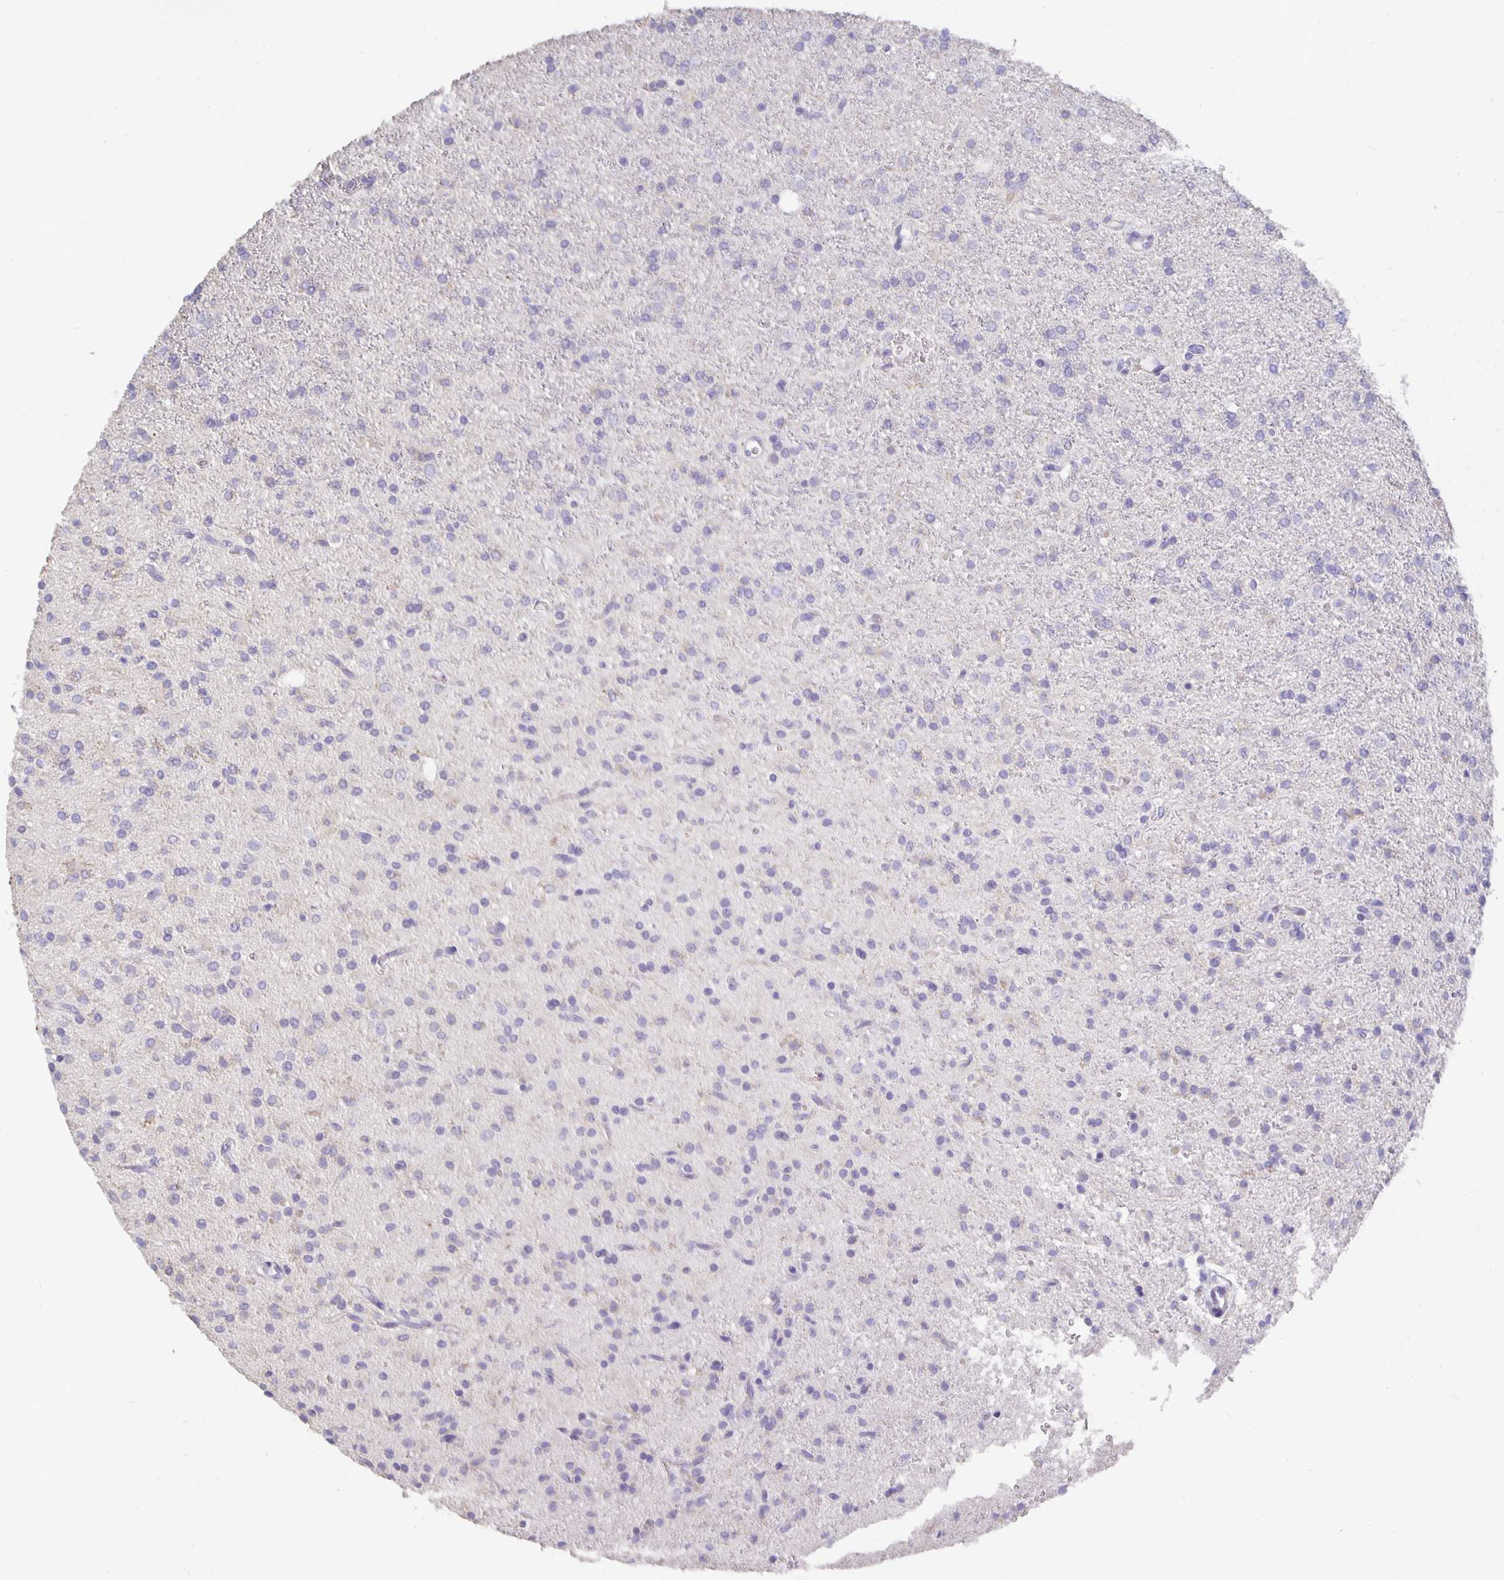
{"staining": {"intensity": "negative", "quantity": "none", "location": "none"}, "tissue": "glioma", "cell_type": "Tumor cells", "image_type": "cancer", "snomed": [{"axis": "morphology", "description": "Glioma, malignant, Low grade"}, {"axis": "topography", "description": "Brain"}], "caption": "DAB immunohistochemical staining of human malignant low-grade glioma exhibits no significant positivity in tumor cells. The staining is performed using DAB brown chromogen with nuclei counter-stained in using hematoxylin.", "gene": "CFAP74", "patient": {"sex": "female", "age": 33}}